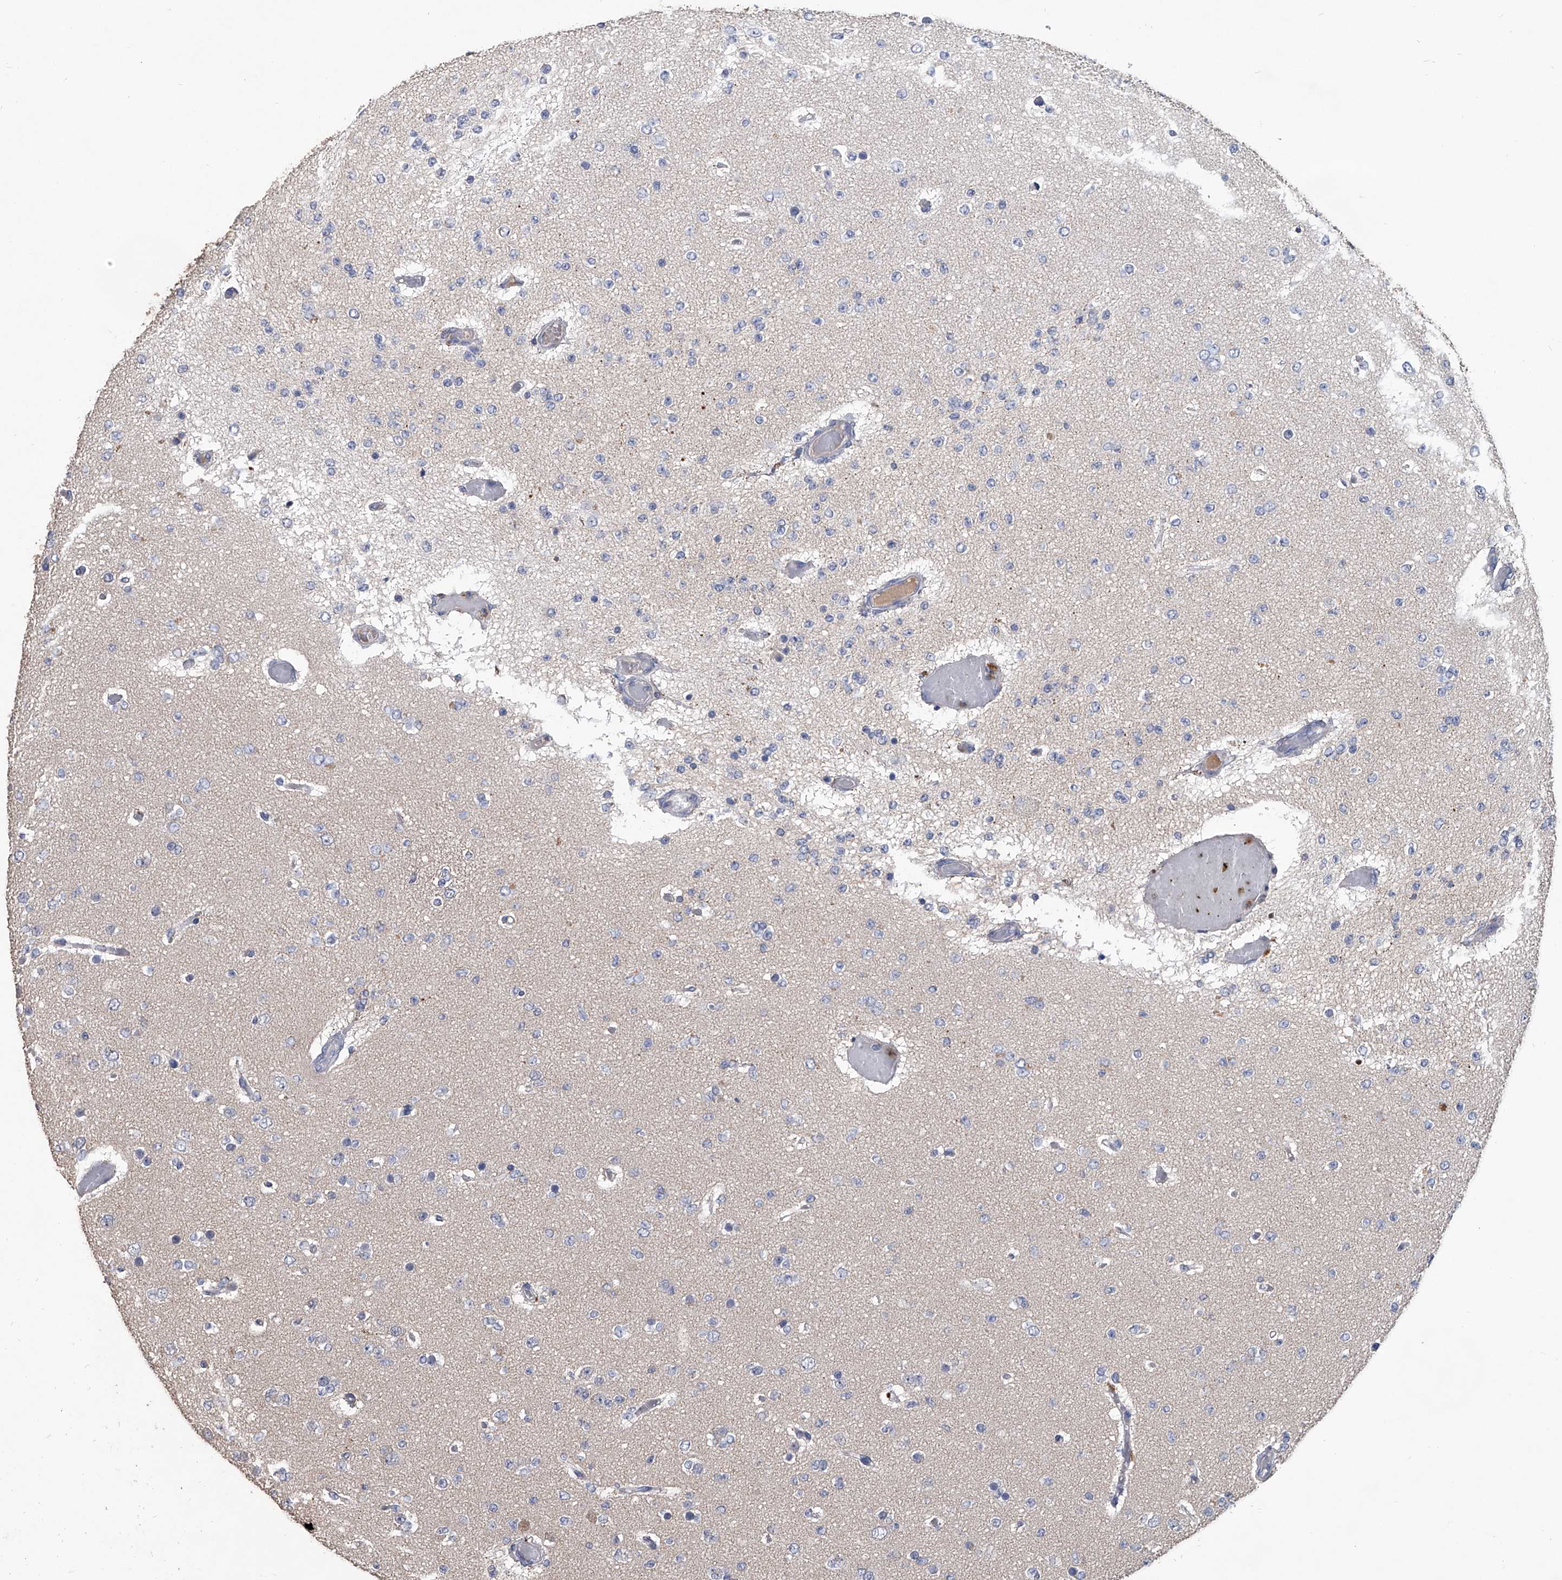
{"staining": {"intensity": "negative", "quantity": "none", "location": "none"}, "tissue": "glioma", "cell_type": "Tumor cells", "image_type": "cancer", "snomed": [{"axis": "morphology", "description": "Glioma, malignant, Low grade"}, {"axis": "topography", "description": "Brain"}], "caption": "DAB immunohistochemical staining of low-grade glioma (malignant) reveals no significant positivity in tumor cells.", "gene": "NRP1", "patient": {"sex": "female", "age": 22}}